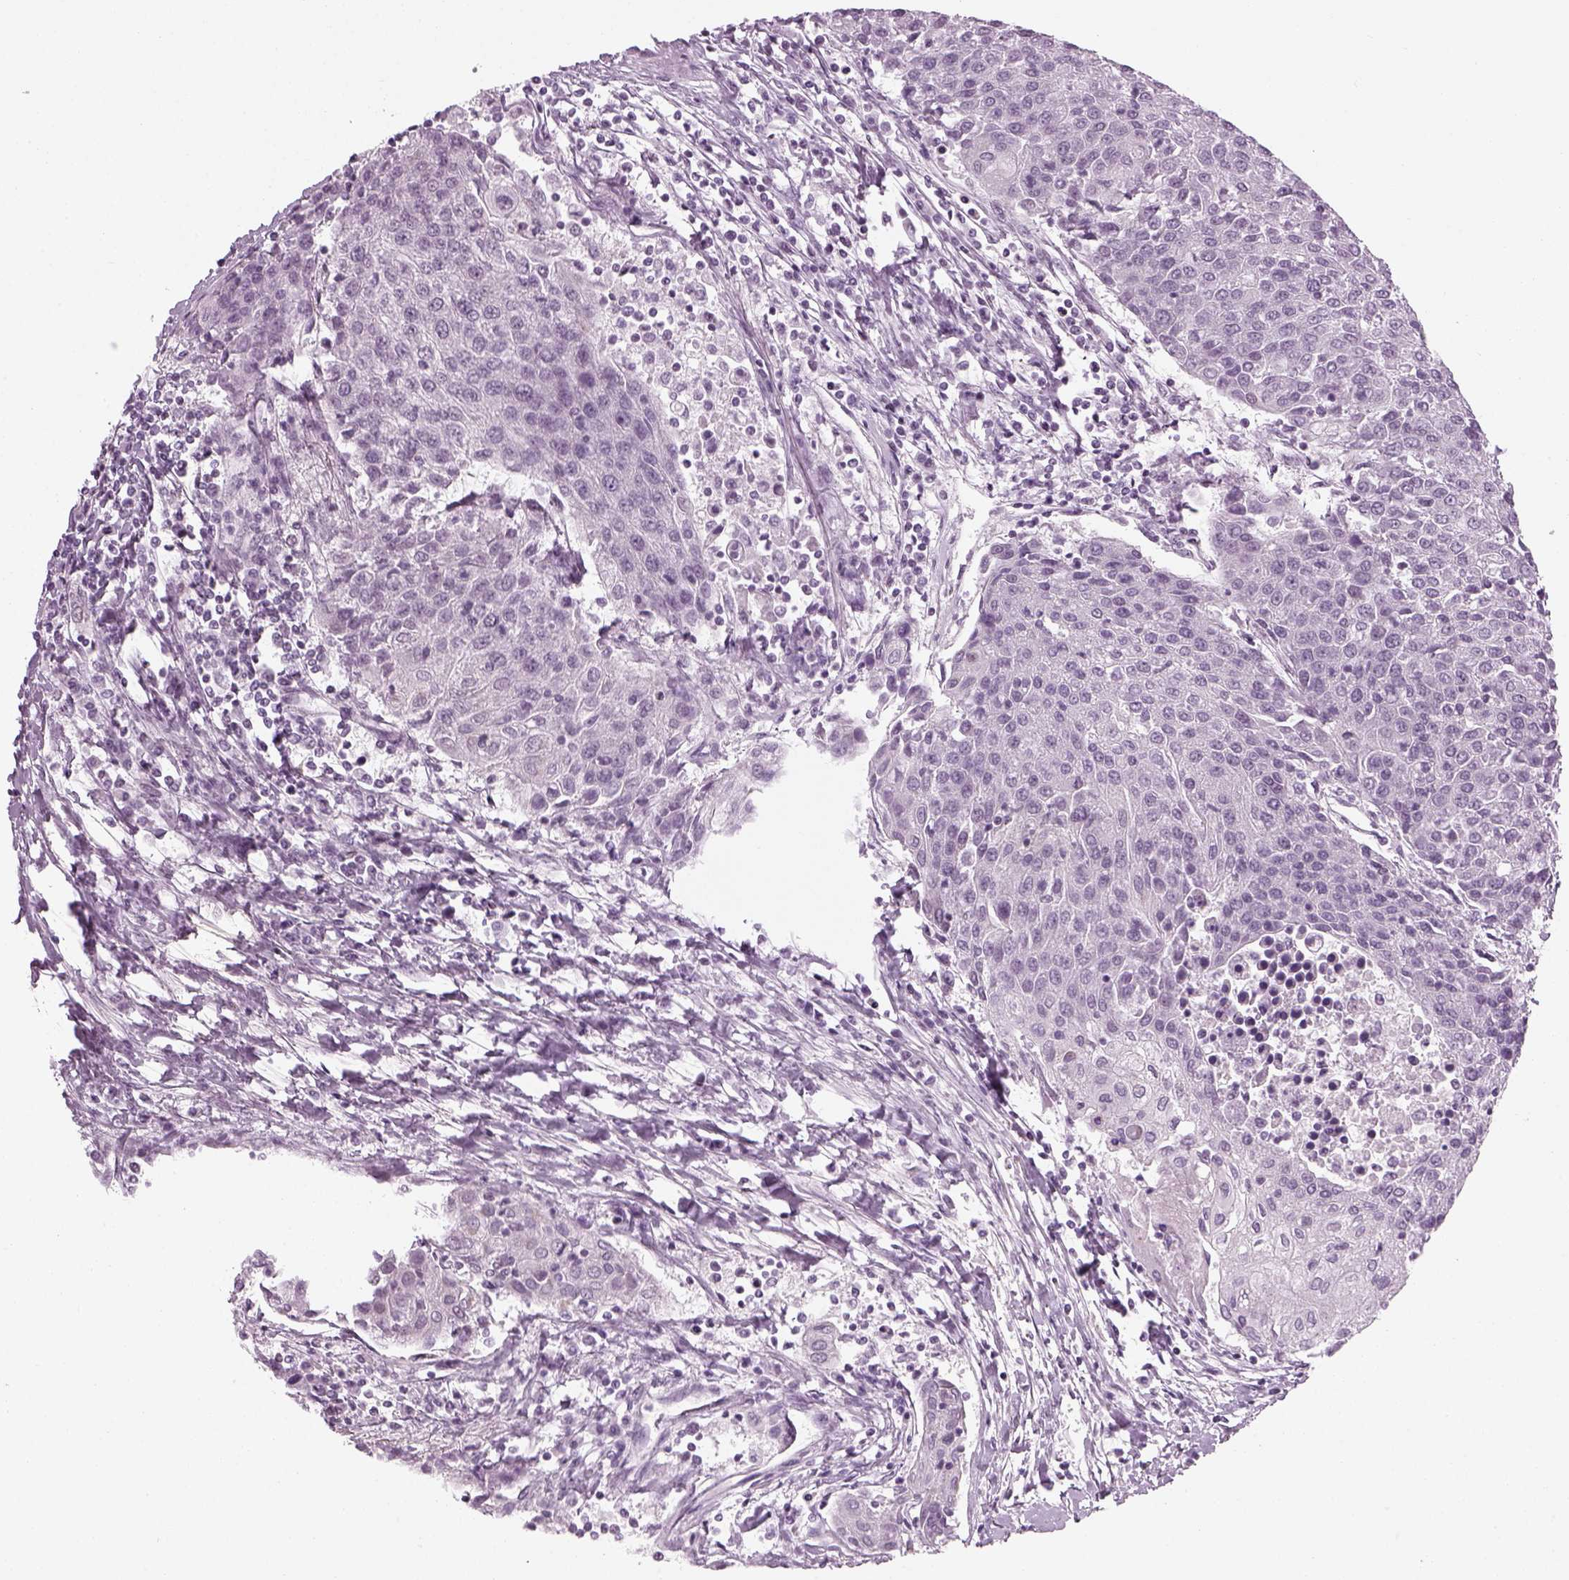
{"staining": {"intensity": "negative", "quantity": "none", "location": "none"}, "tissue": "urothelial cancer", "cell_type": "Tumor cells", "image_type": "cancer", "snomed": [{"axis": "morphology", "description": "Urothelial carcinoma, High grade"}, {"axis": "topography", "description": "Urinary bladder"}], "caption": "Tumor cells are negative for brown protein staining in urothelial carcinoma (high-grade).", "gene": "KCNG2", "patient": {"sex": "female", "age": 85}}